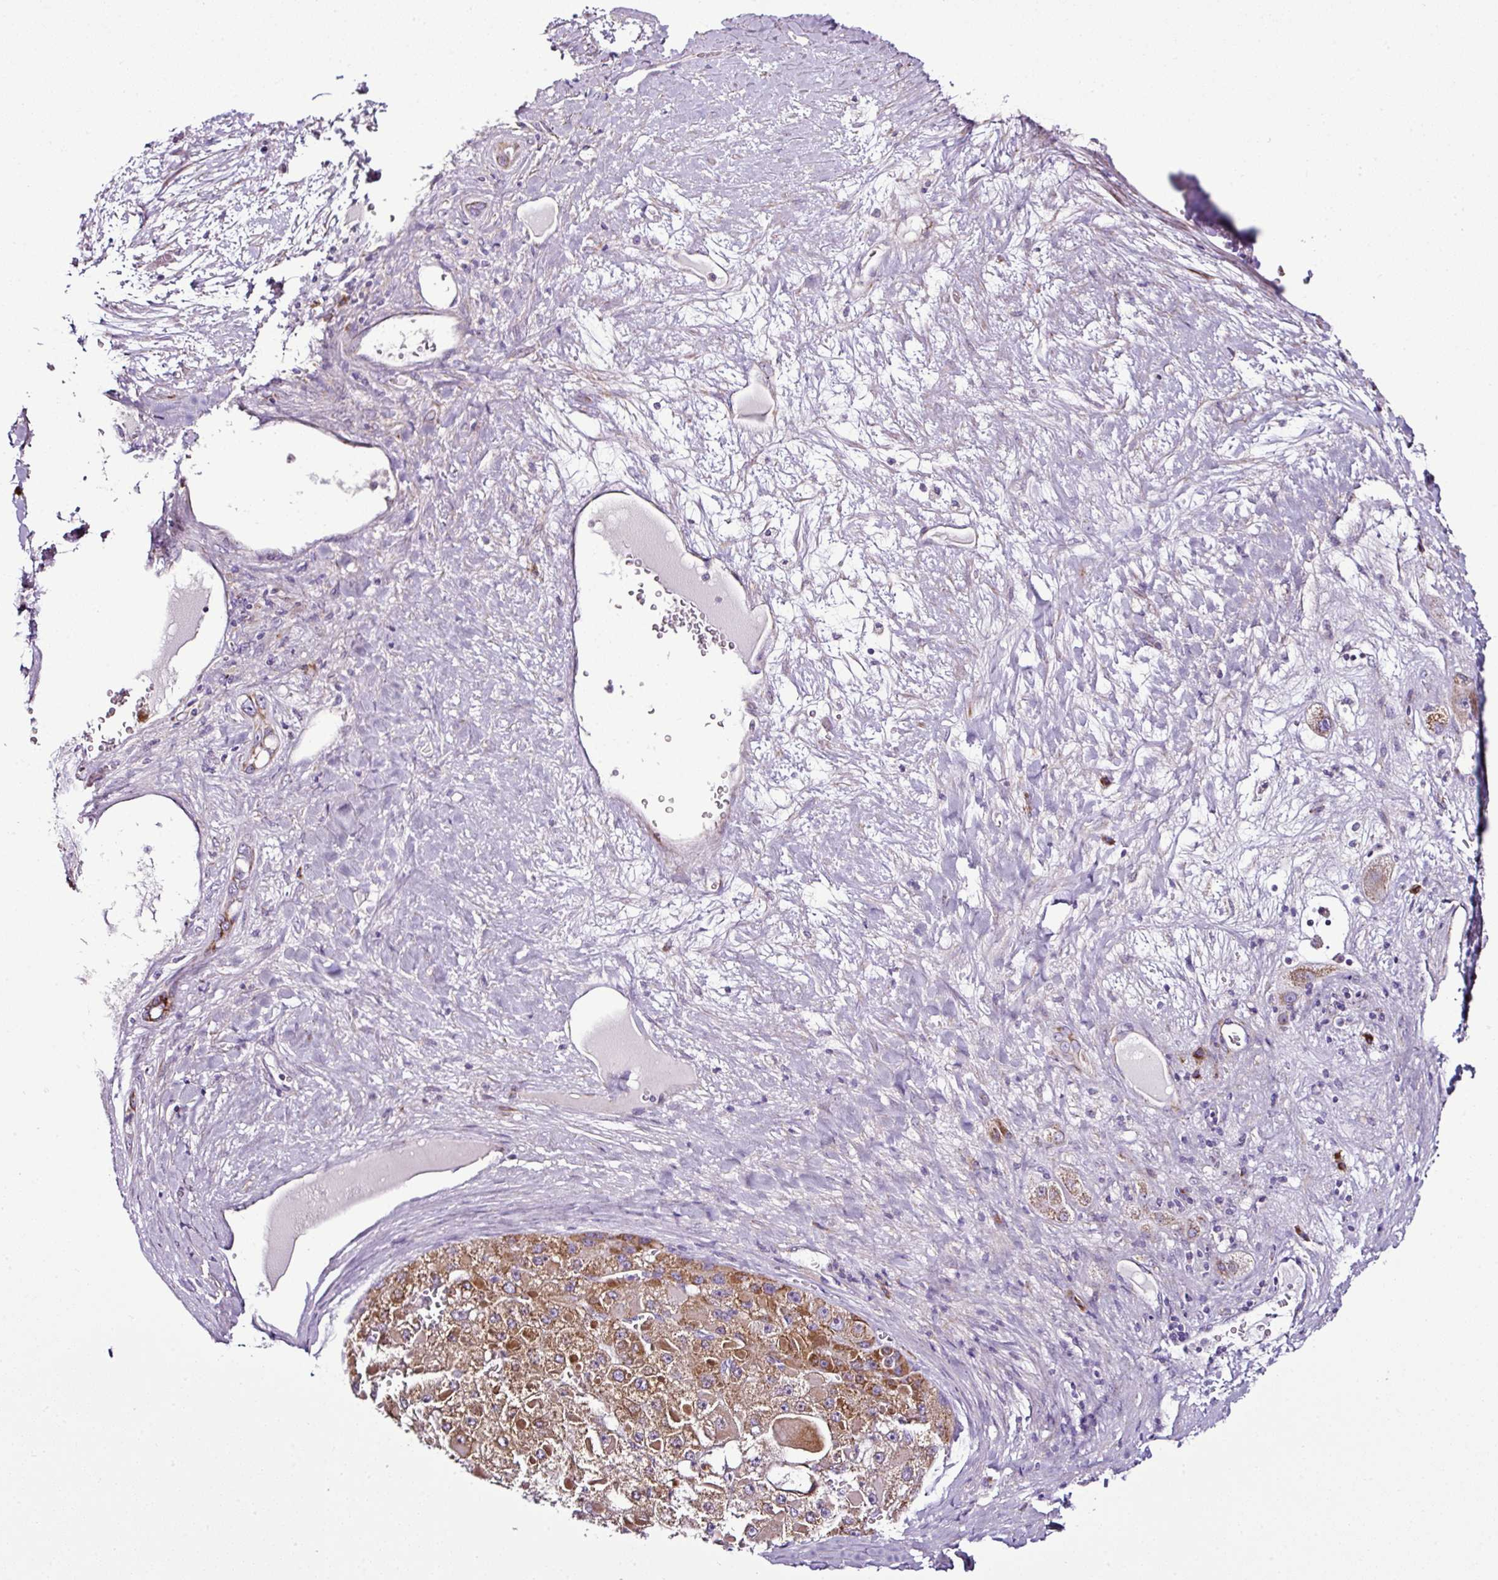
{"staining": {"intensity": "moderate", "quantity": ">75%", "location": "cytoplasmic/membranous"}, "tissue": "liver cancer", "cell_type": "Tumor cells", "image_type": "cancer", "snomed": [{"axis": "morphology", "description": "Carcinoma, Hepatocellular, NOS"}, {"axis": "topography", "description": "Liver"}], "caption": "This is an image of IHC staining of hepatocellular carcinoma (liver), which shows moderate positivity in the cytoplasmic/membranous of tumor cells.", "gene": "DPAGT1", "patient": {"sex": "female", "age": 73}}